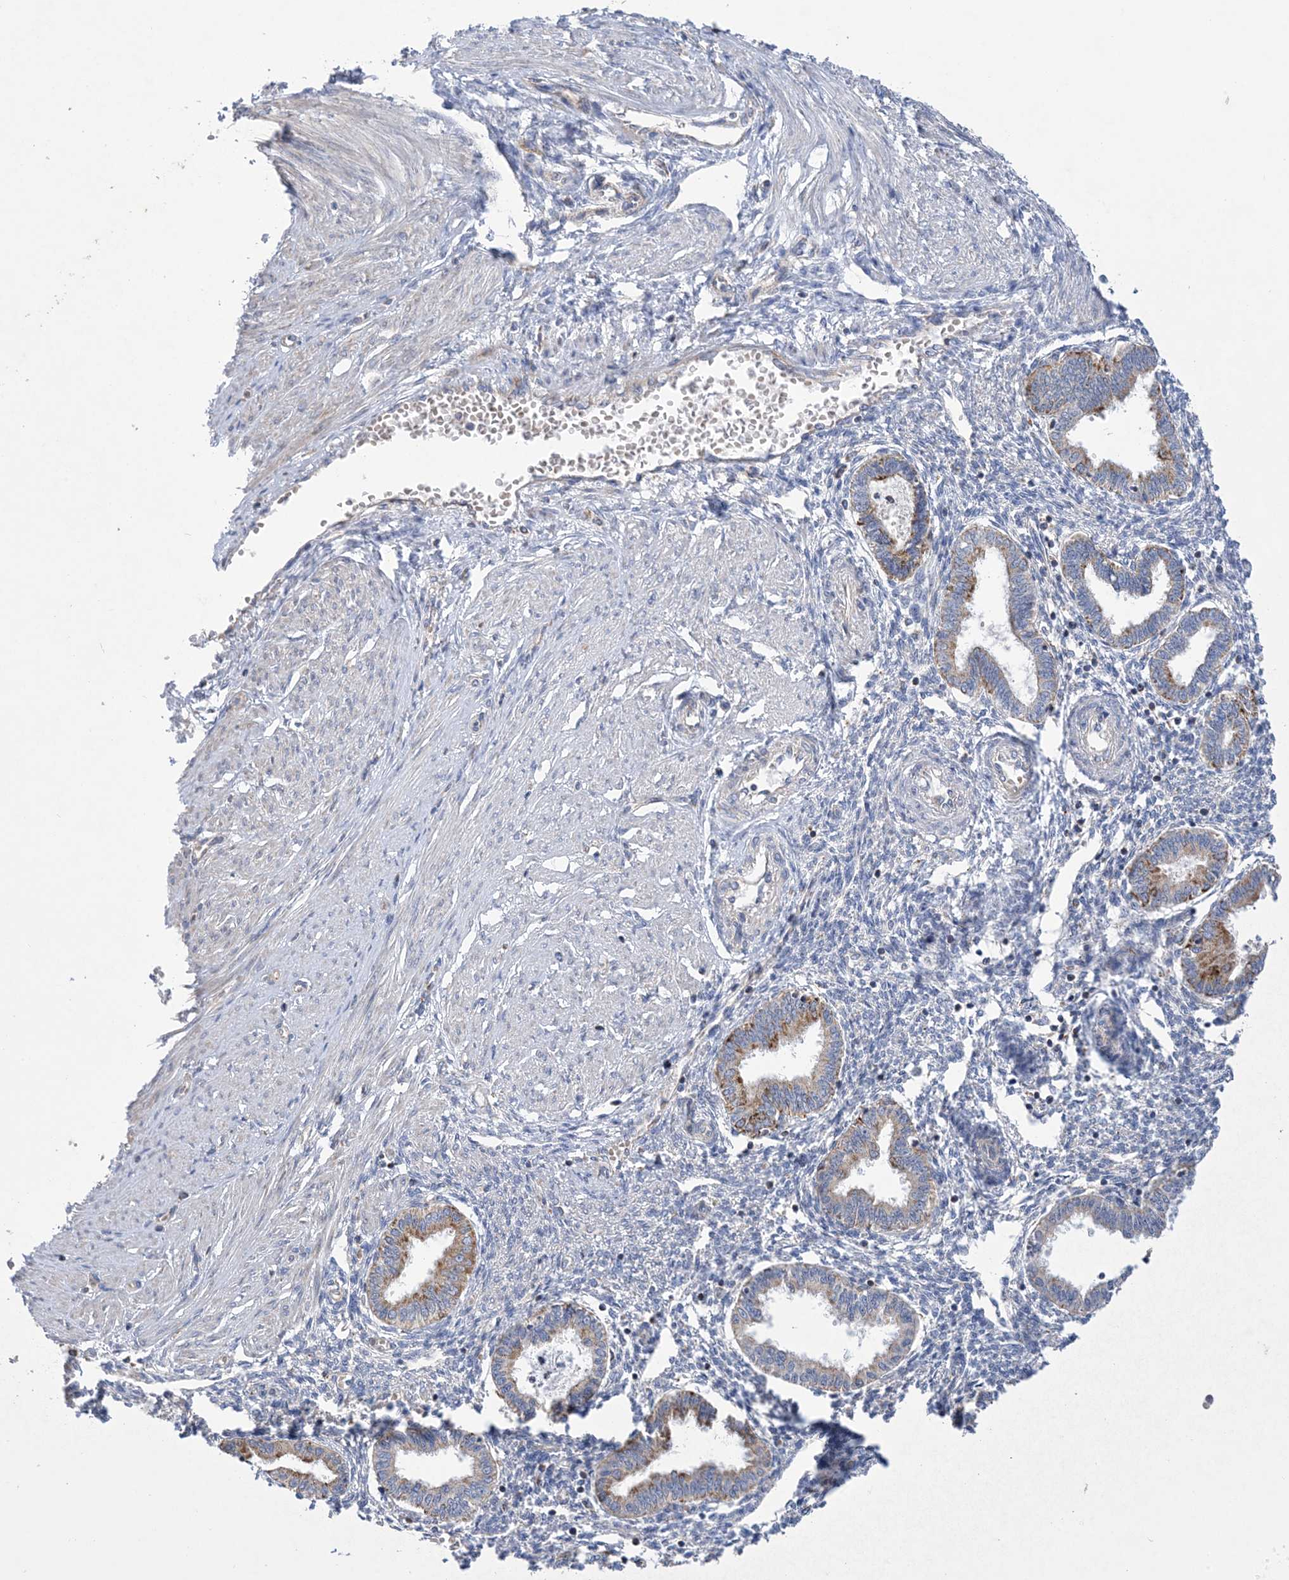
{"staining": {"intensity": "negative", "quantity": "none", "location": "none"}, "tissue": "endometrium", "cell_type": "Cells in endometrial stroma", "image_type": "normal", "snomed": [{"axis": "morphology", "description": "Normal tissue, NOS"}, {"axis": "topography", "description": "Endometrium"}], "caption": "The histopathology image exhibits no significant staining in cells in endometrial stroma of endometrium.", "gene": "CLEC16A", "patient": {"sex": "female", "age": 33}}